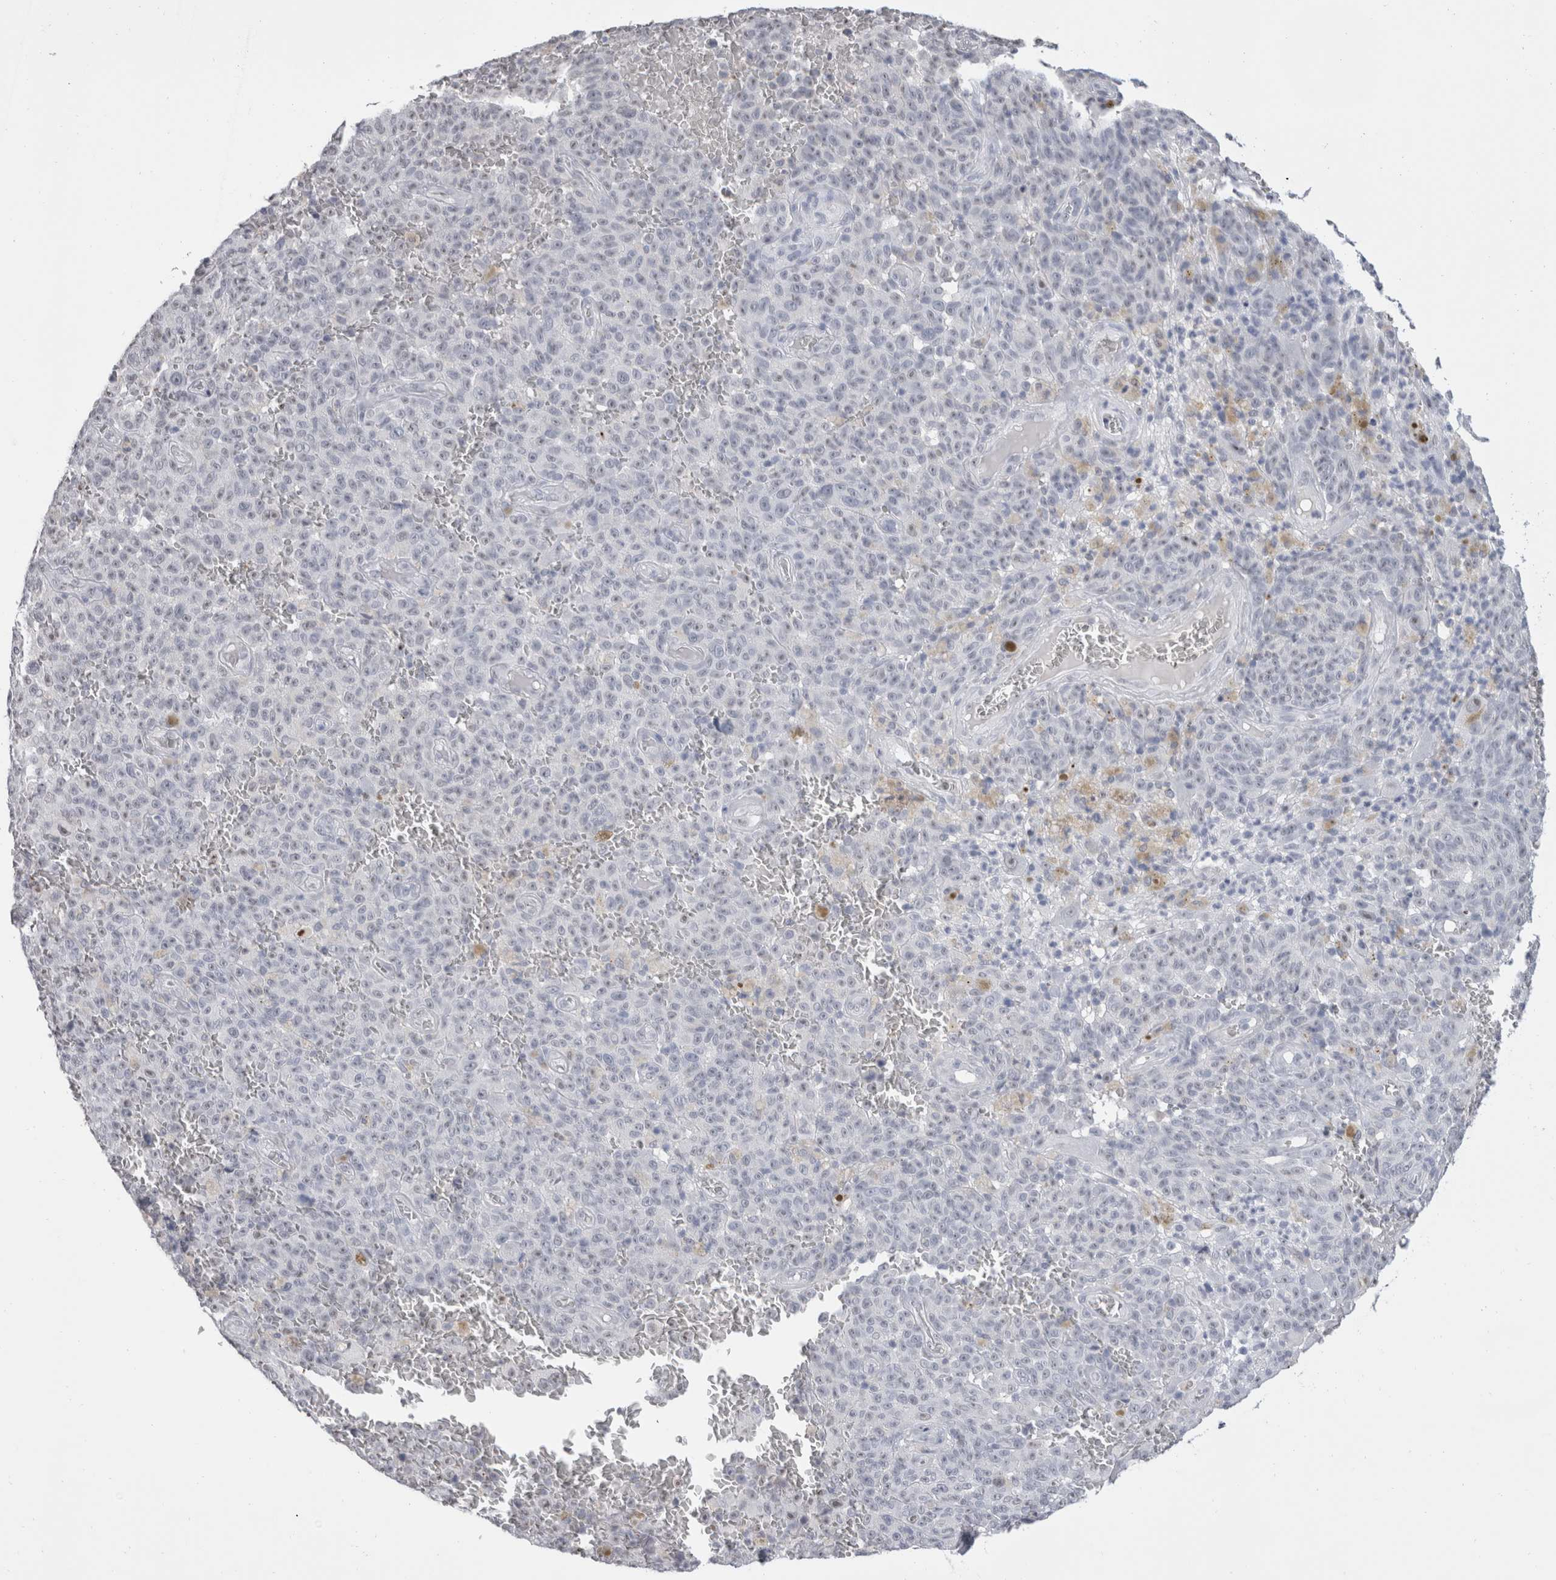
{"staining": {"intensity": "weak", "quantity": "<25%", "location": "nuclear"}, "tissue": "melanoma", "cell_type": "Tumor cells", "image_type": "cancer", "snomed": [{"axis": "morphology", "description": "Malignant melanoma, NOS"}, {"axis": "topography", "description": "Skin"}], "caption": "Malignant melanoma was stained to show a protein in brown. There is no significant staining in tumor cells.", "gene": "CADM3", "patient": {"sex": "female", "age": 82}}